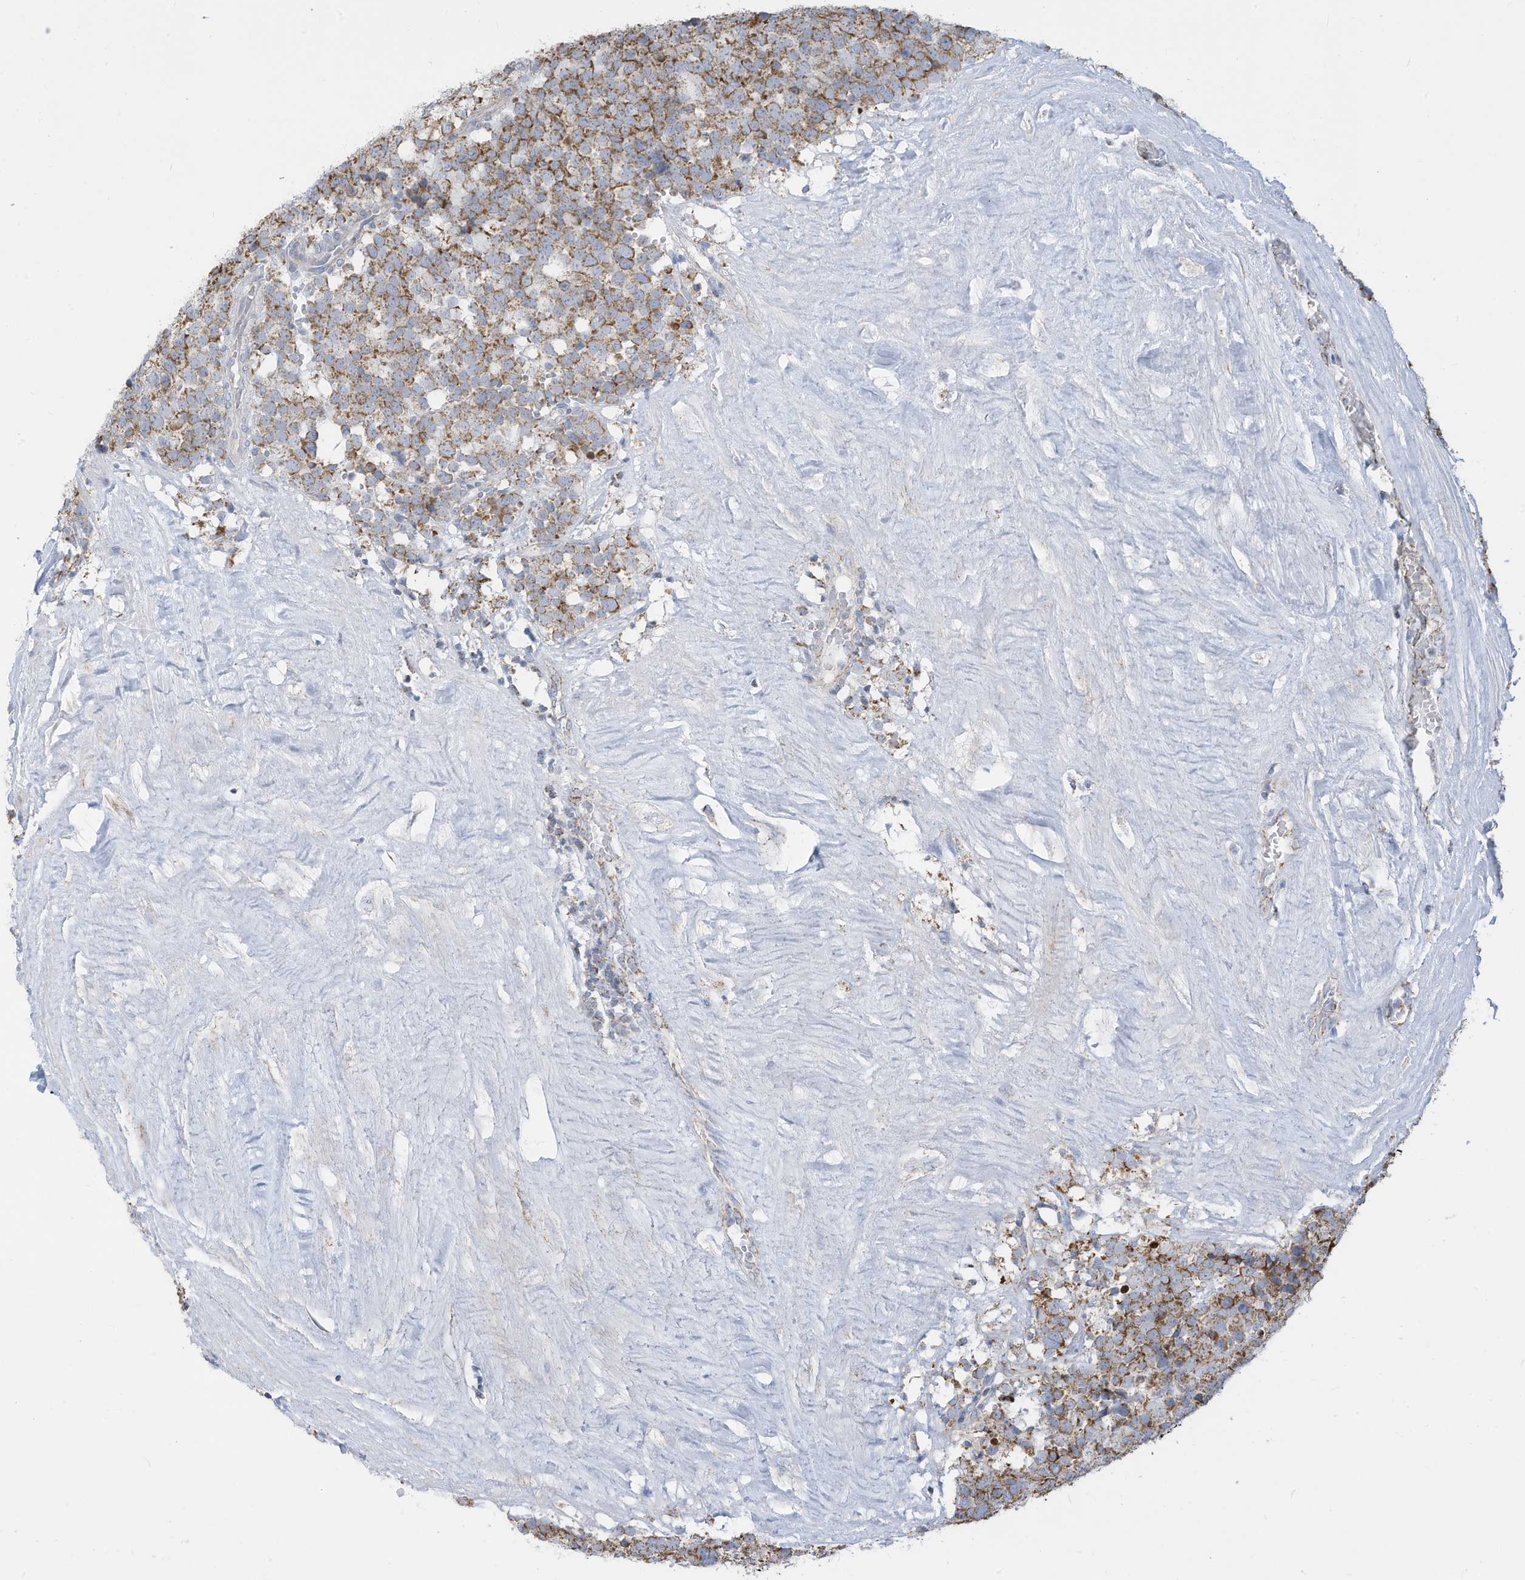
{"staining": {"intensity": "moderate", "quantity": ">75%", "location": "cytoplasmic/membranous"}, "tissue": "testis cancer", "cell_type": "Tumor cells", "image_type": "cancer", "snomed": [{"axis": "morphology", "description": "Seminoma, NOS"}, {"axis": "topography", "description": "Testis"}], "caption": "Testis cancer tissue exhibits moderate cytoplasmic/membranous positivity in about >75% of tumor cells, visualized by immunohistochemistry.", "gene": "NLN", "patient": {"sex": "male", "age": 71}}